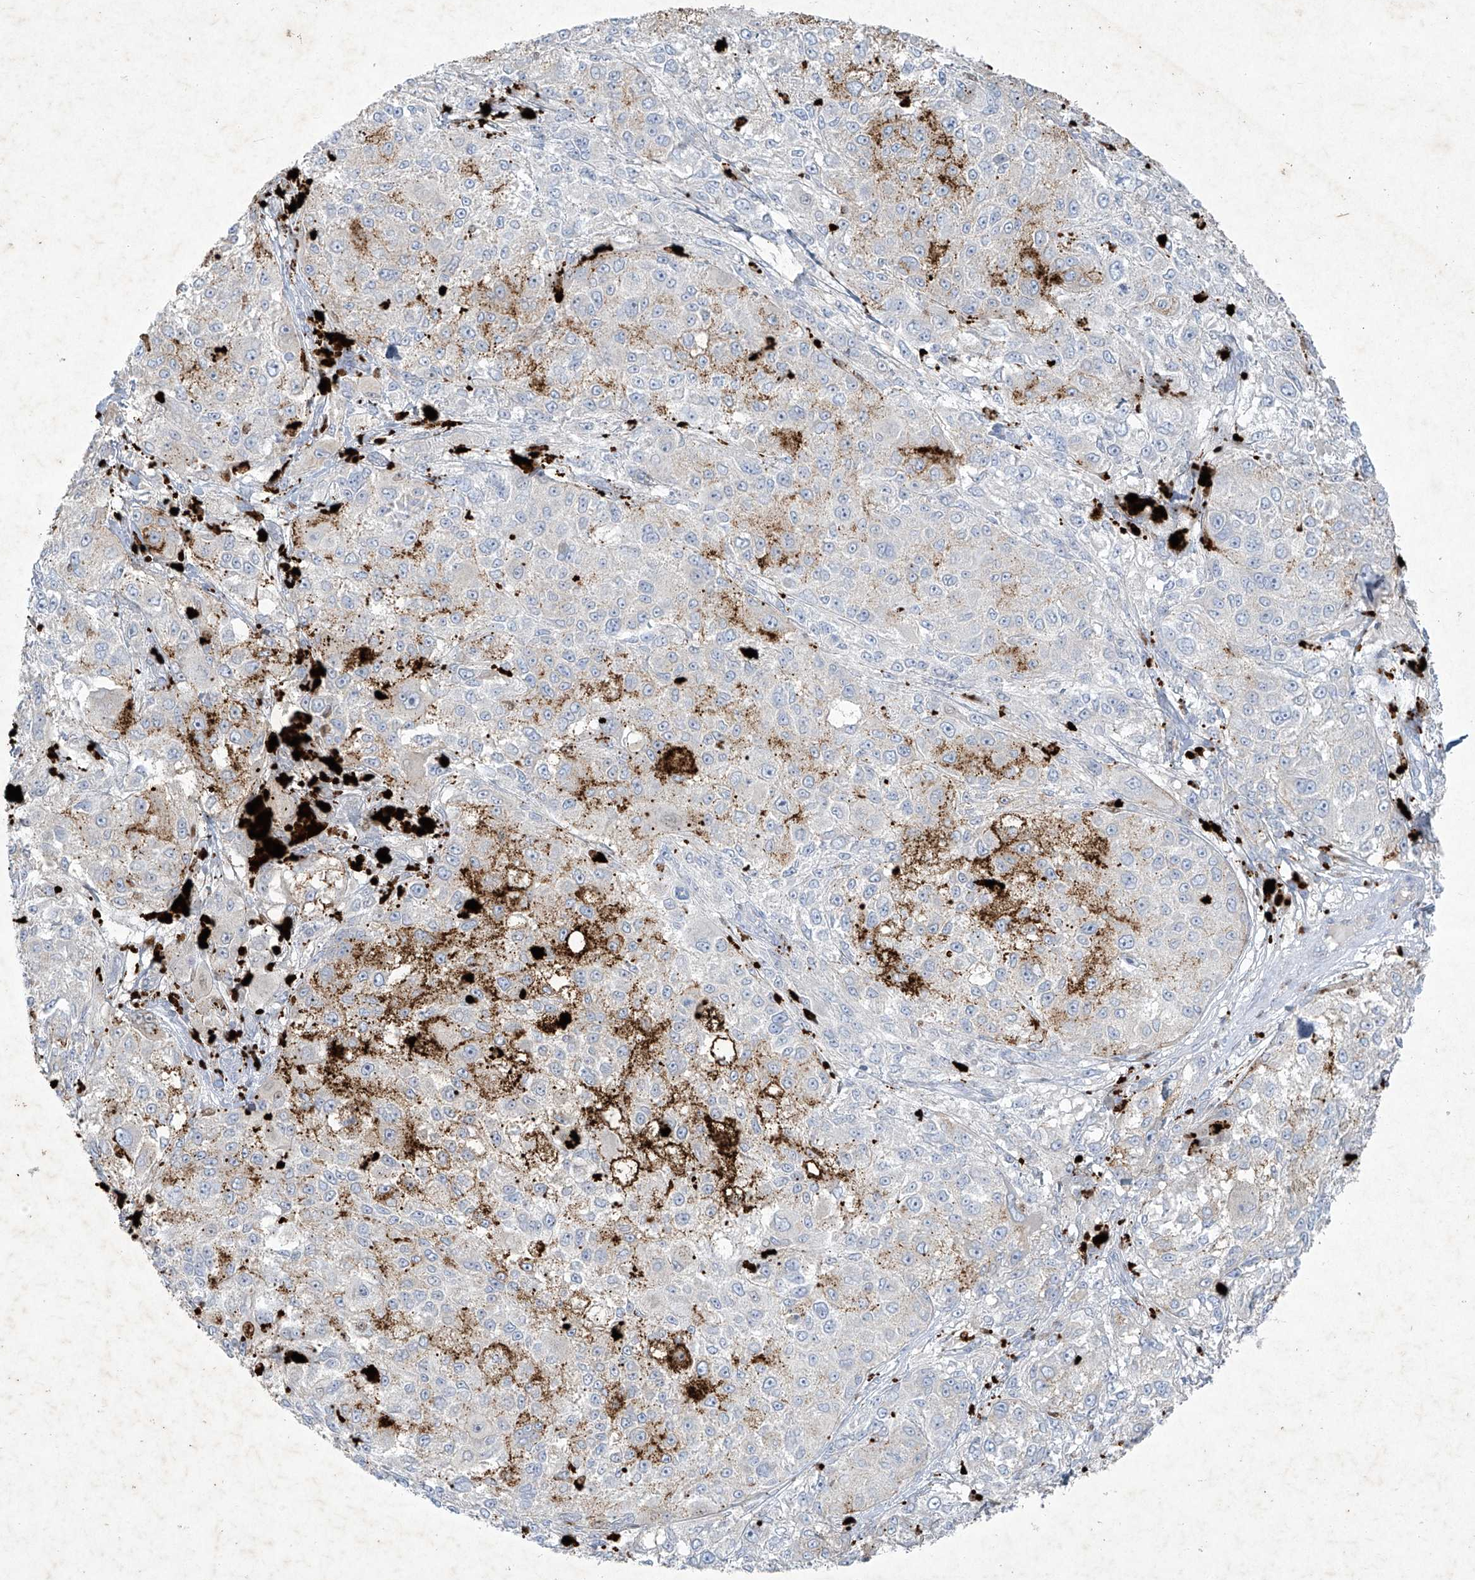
{"staining": {"intensity": "negative", "quantity": "none", "location": "none"}, "tissue": "melanoma", "cell_type": "Tumor cells", "image_type": "cancer", "snomed": [{"axis": "morphology", "description": "Necrosis, NOS"}, {"axis": "morphology", "description": "Malignant melanoma, NOS"}, {"axis": "topography", "description": "Skin"}], "caption": "This is an immunohistochemistry (IHC) photomicrograph of malignant melanoma. There is no positivity in tumor cells.", "gene": "TUBE1", "patient": {"sex": "female", "age": 87}}